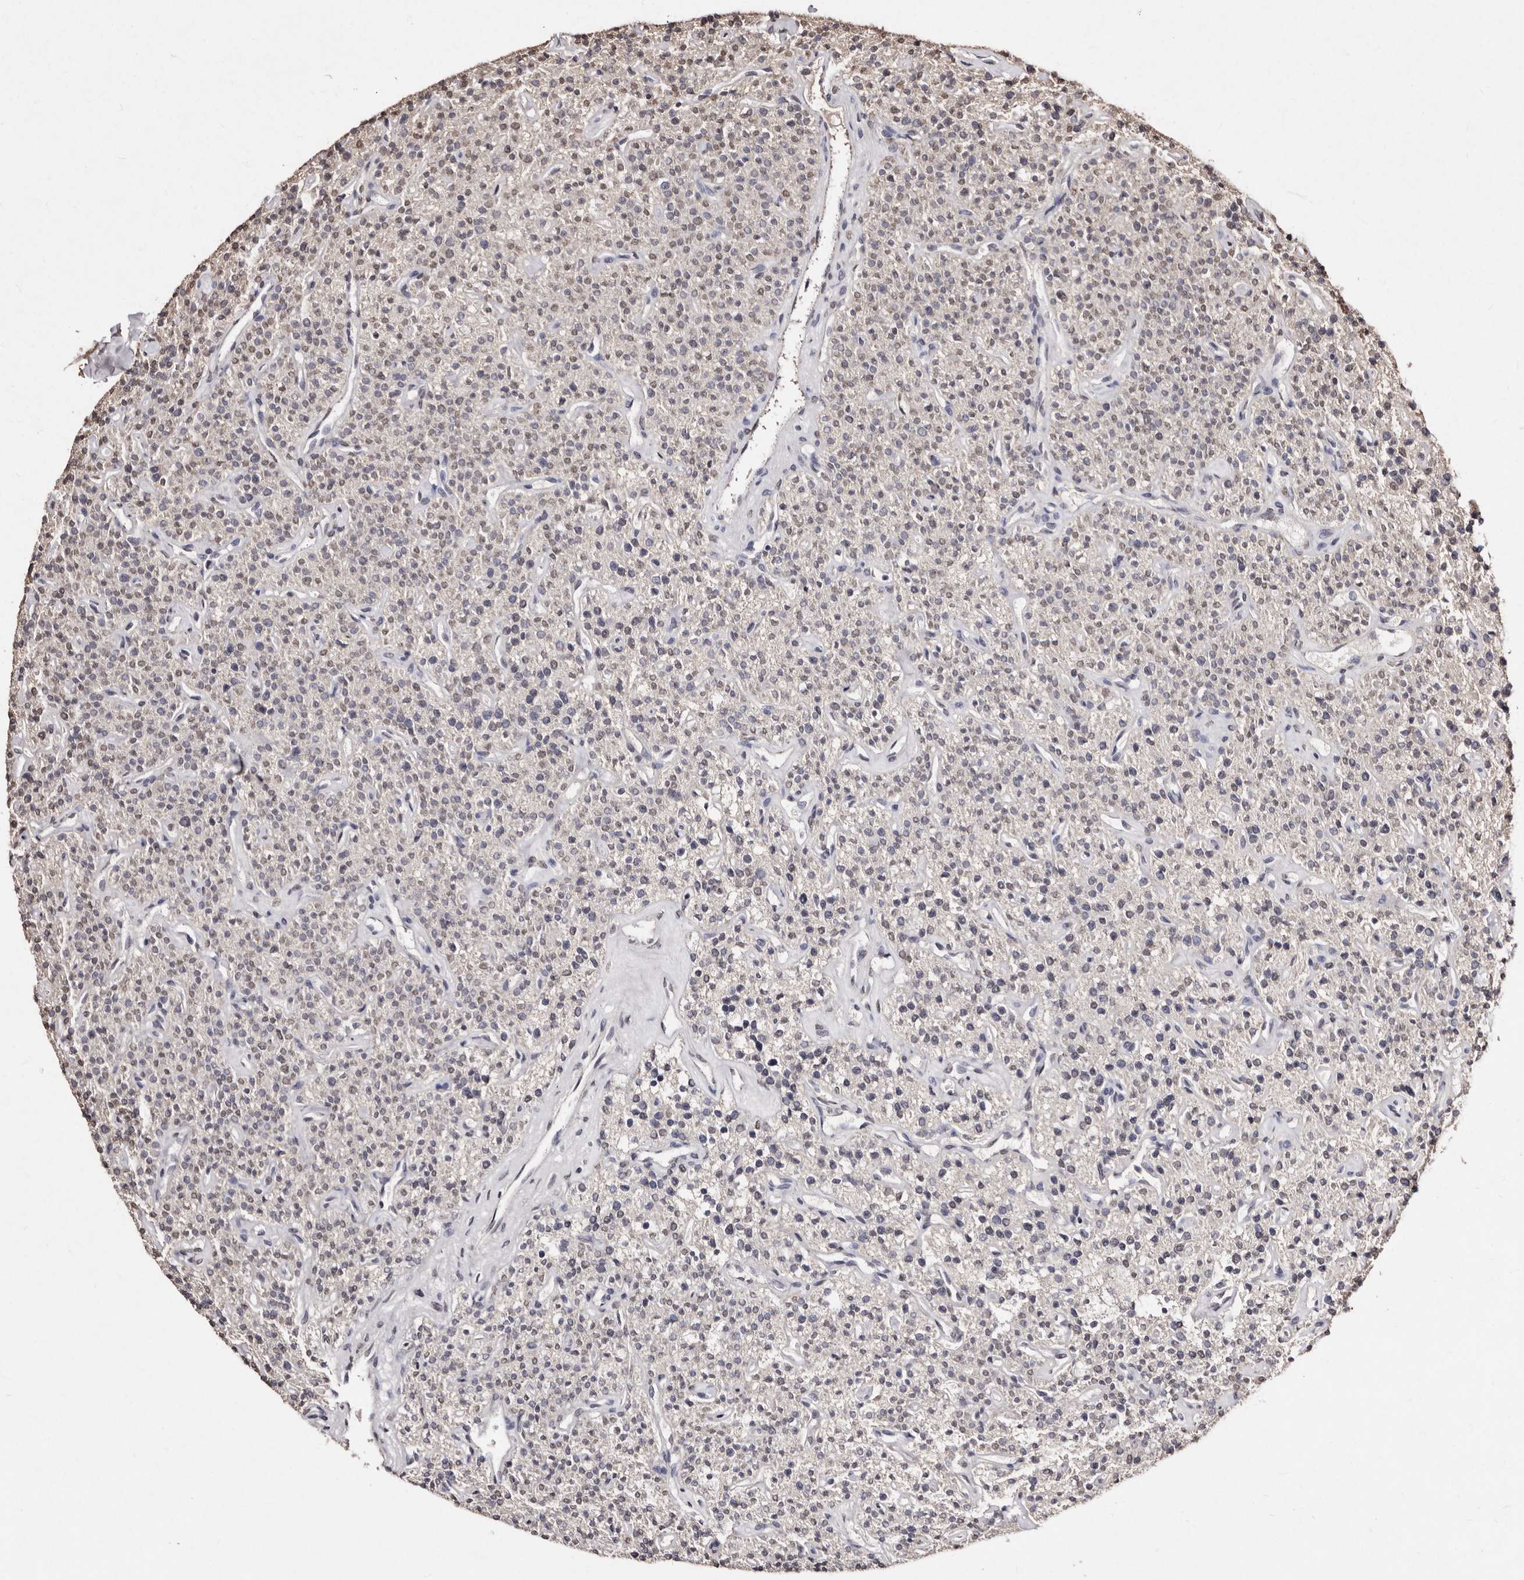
{"staining": {"intensity": "weak", "quantity": "25%-75%", "location": "nuclear"}, "tissue": "parathyroid gland", "cell_type": "Glandular cells", "image_type": "normal", "snomed": [{"axis": "morphology", "description": "Normal tissue, NOS"}, {"axis": "topography", "description": "Parathyroid gland"}], "caption": "IHC image of unremarkable human parathyroid gland stained for a protein (brown), which reveals low levels of weak nuclear expression in about 25%-75% of glandular cells.", "gene": "ERBB4", "patient": {"sex": "male", "age": 46}}